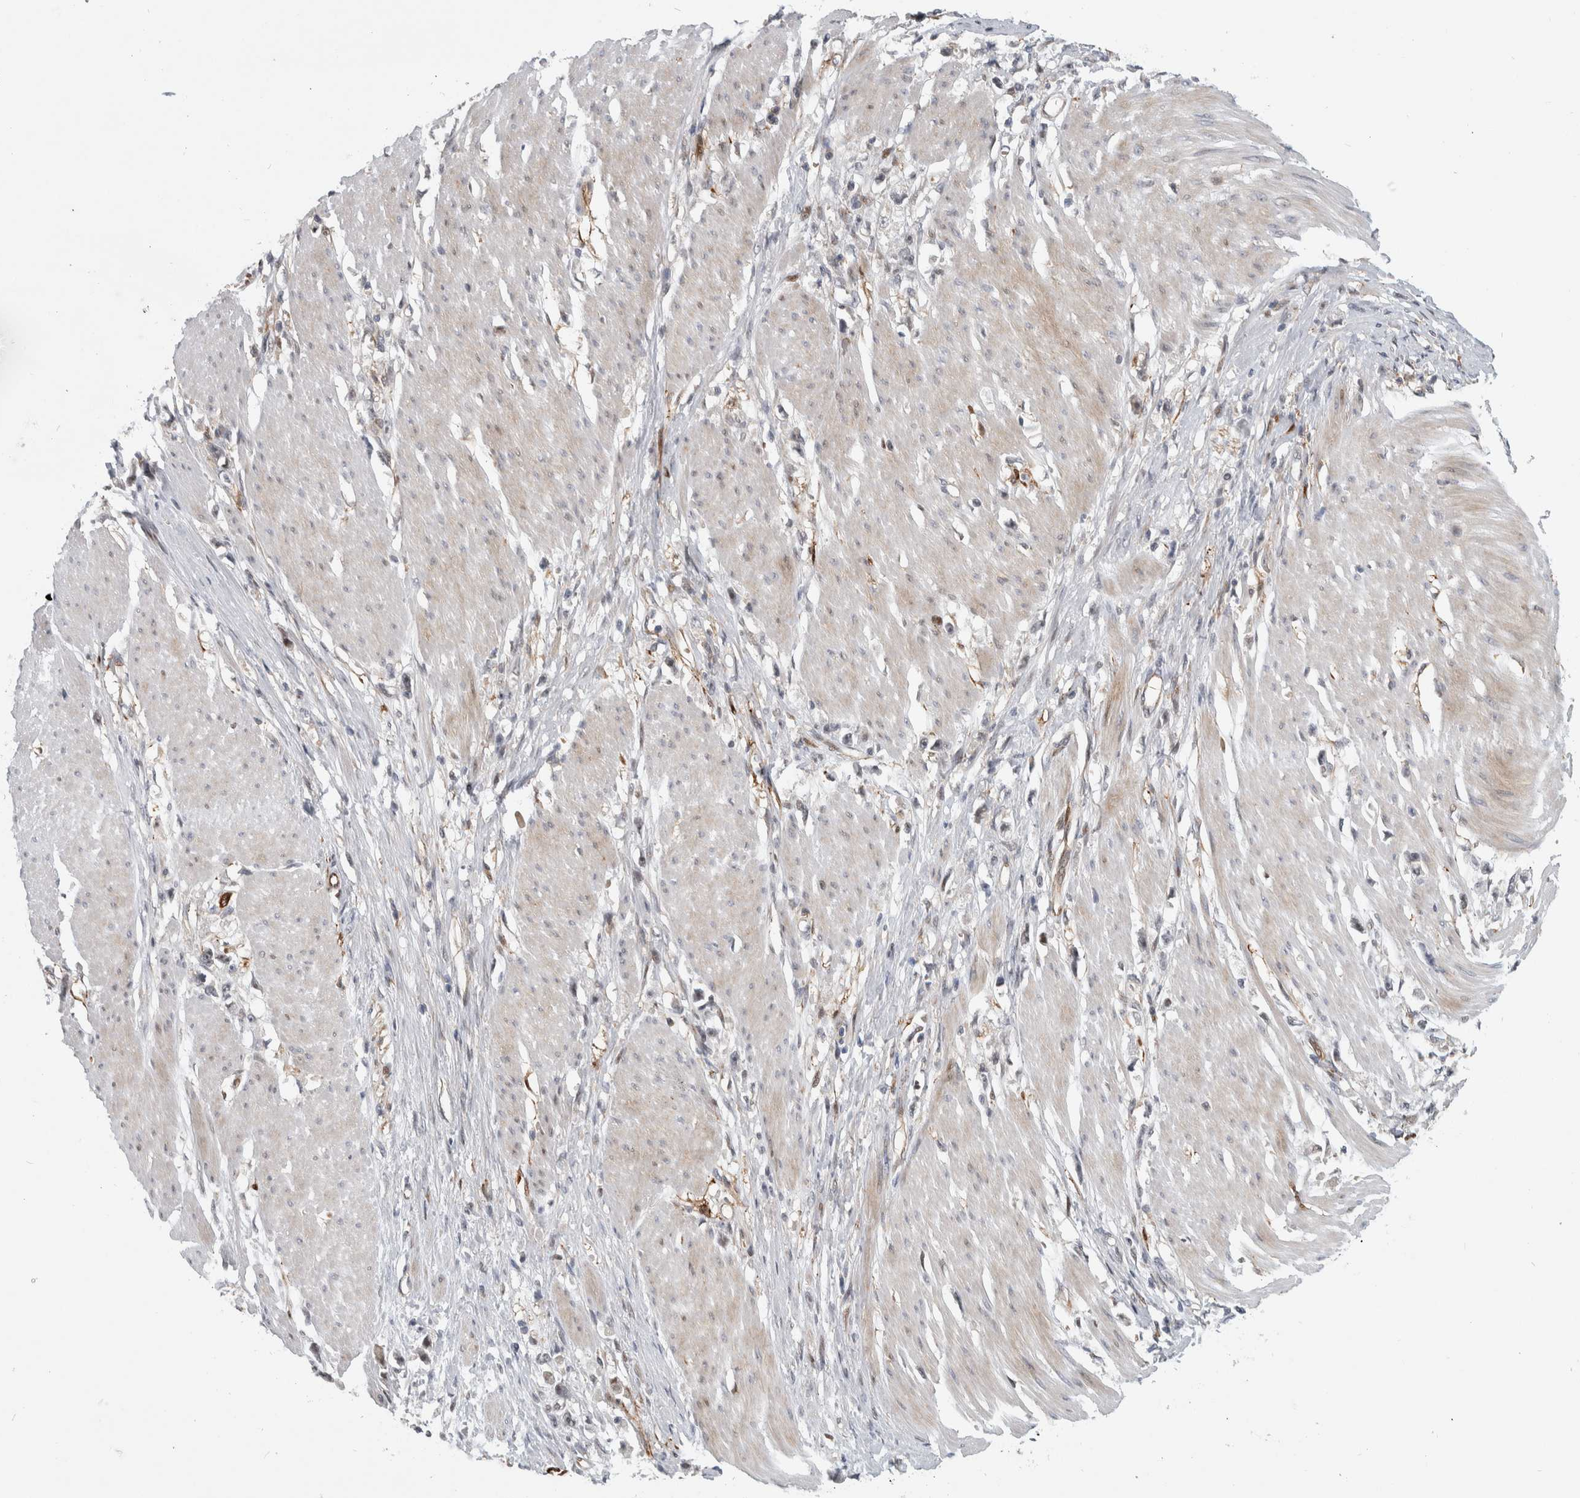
{"staining": {"intensity": "negative", "quantity": "none", "location": "none"}, "tissue": "stomach cancer", "cell_type": "Tumor cells", "image_type": "cancer", "snomed": [{"axis": "morphology", "description": "Adenocarcinoma, NOS"}, {"axis": "topography", "description": "Stomach"}], "caption": "Tumor cells are negative for brown protein staining in stomach adenocarcinoma.", "gene": "MSL1", "patient": {"sex": "female", "age": 59}}